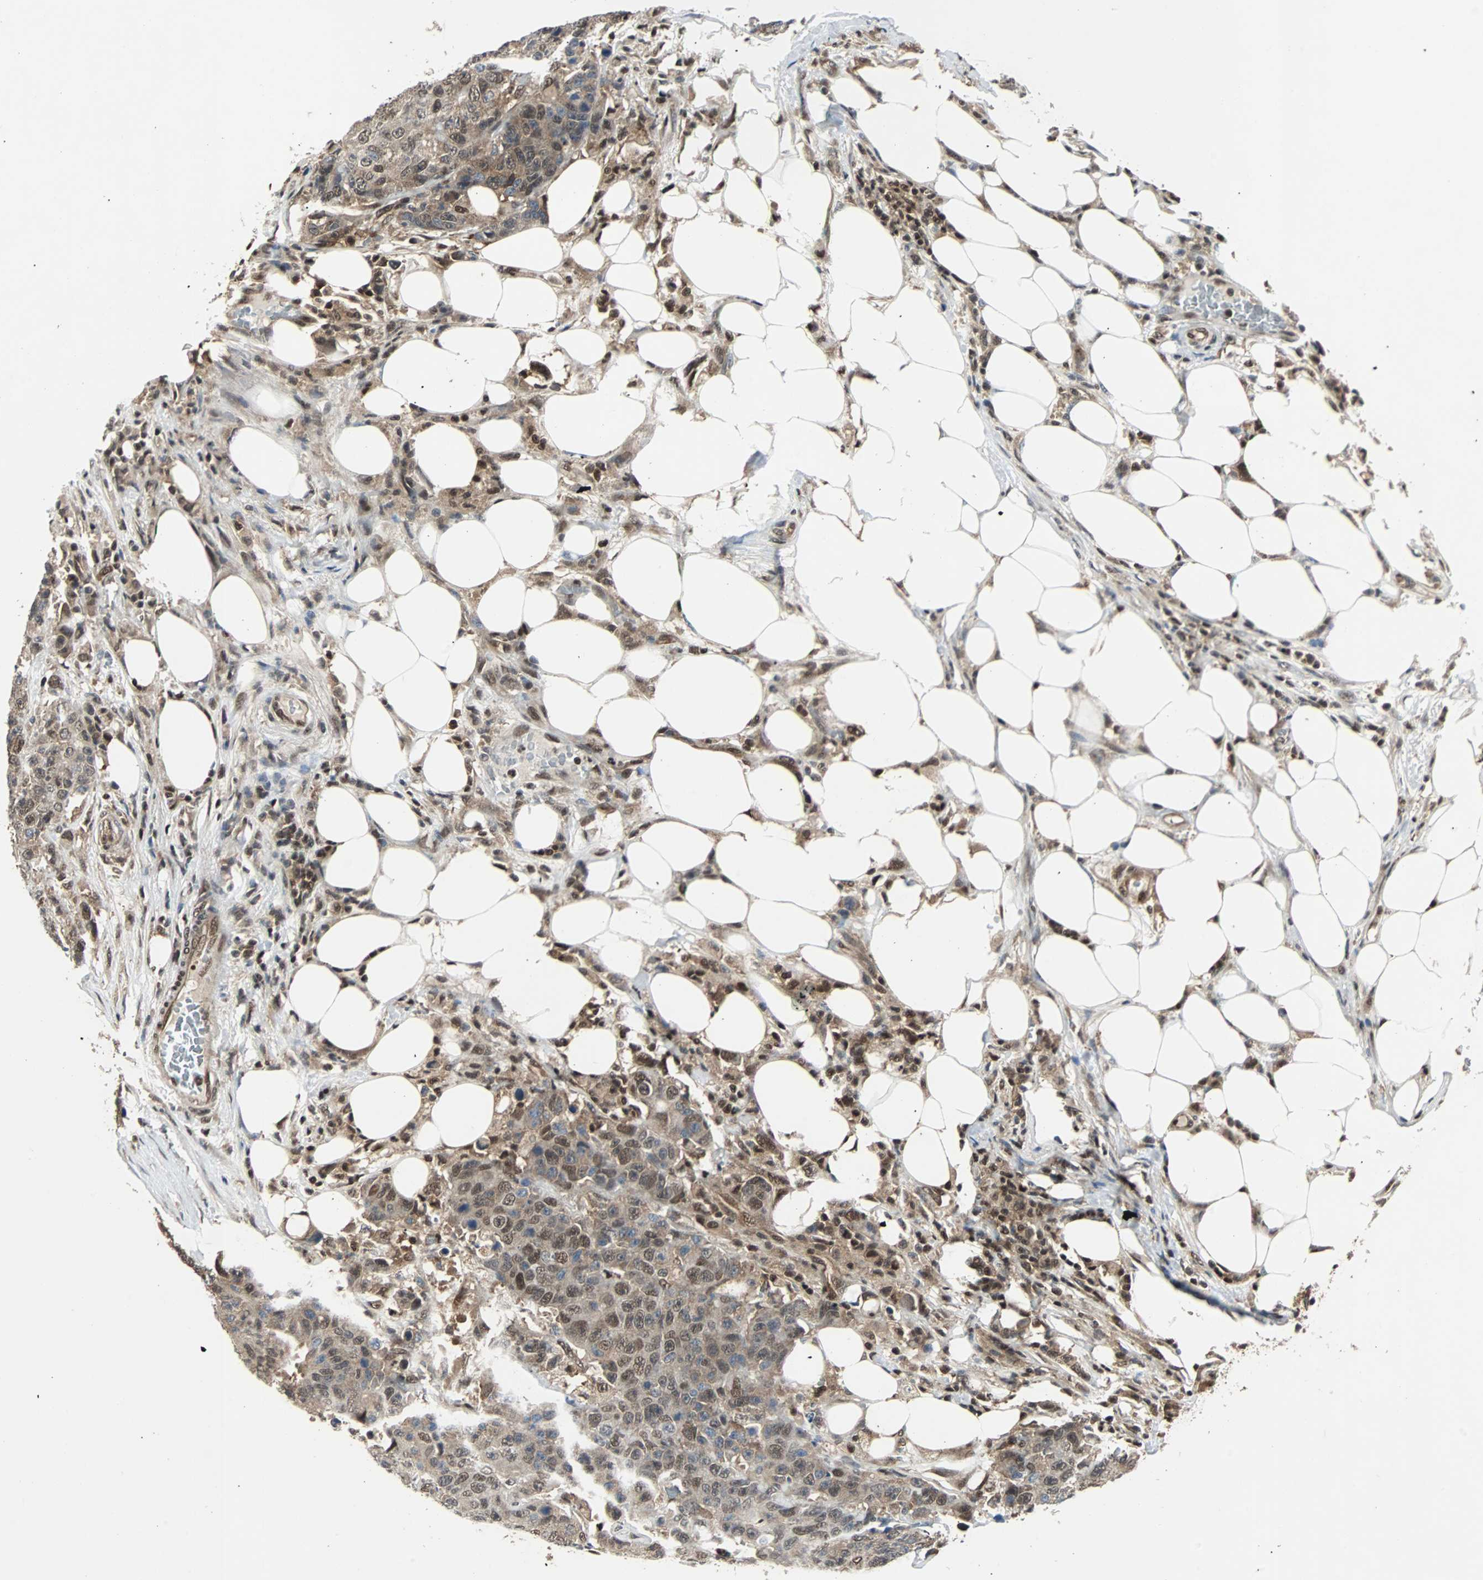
{"staining": {"intensity": "moderate", "quantity": ">75%", "location": "cytoplasmic/membranous,nuclear"}, "tissue": "colorectal cancer", "cell_type": "Tumor cells", "image_type": "cancer", "snomed": [{"axis": "morphology", "description": "Adenocarcinoma, NOS"}, {"axis": "topography", "description": "Colon"}], "caption": "Immunohistochemistry (IHC) of human colorectal adenocarcinoma exhibits medium levels of moderate cytoplasmic/membranous and nuclear positivity in approximately >75% of tumor cells. (DAB IHC with brightfield microscopy, high magnification).", "gene": "ACLY", "patient": {"sex": "female", "age": 86}}